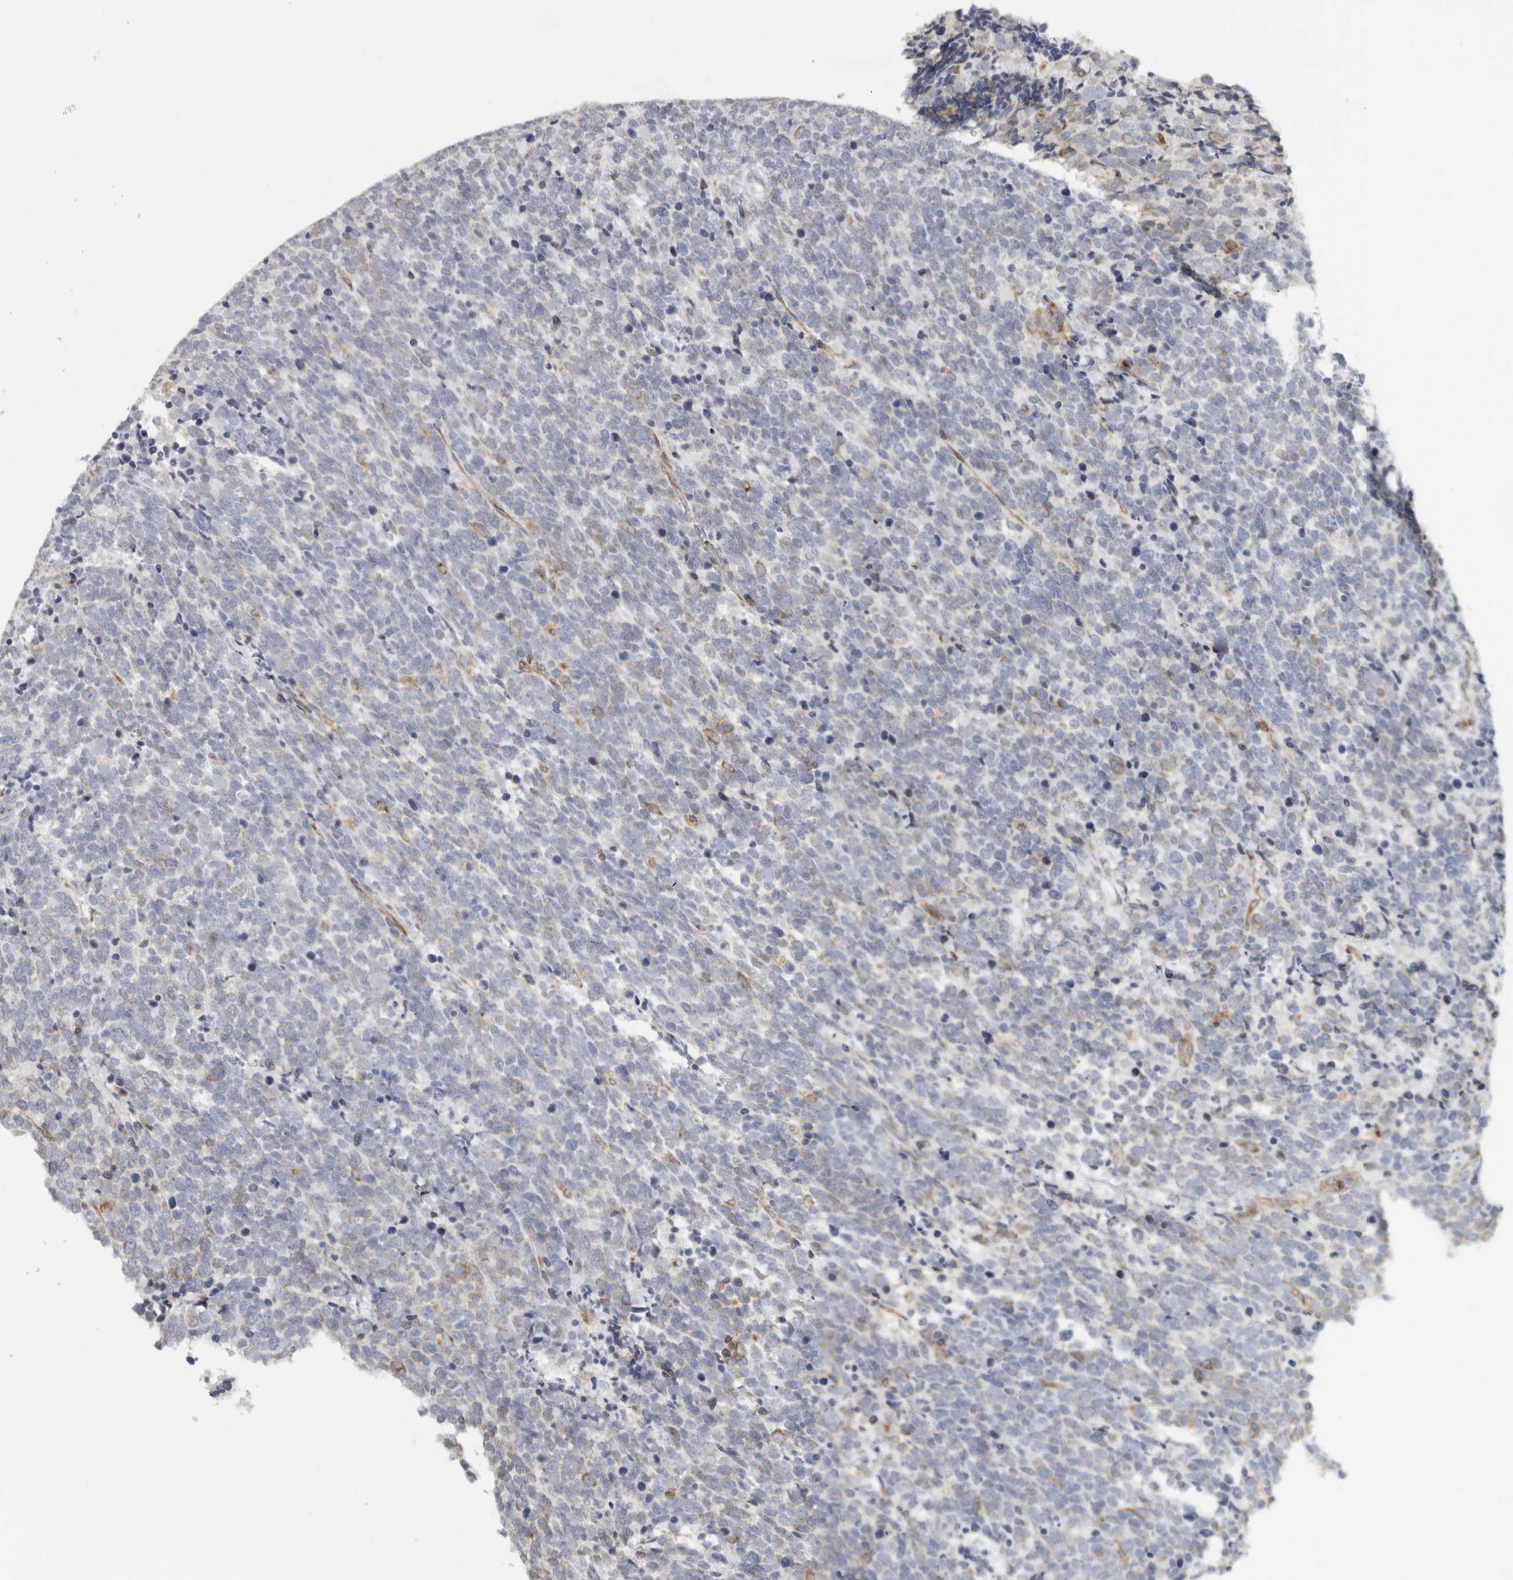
{"staining": {"intensity": "negative", "quantity": "none", "location": "none"}, "tissue": "urothelial cancer", "cell_type": "Tumor cells", "image_type": "cancer", "snomed": [{"axis": "morphology", "description": "Urothelial carcinoma, High grade"}, {"axis": "topography", "description": "Urinary bladder"}], "caption": "Image shows no protein staining in tumor cells of urothelial carcinoma (high-grade) tissue. (Stains: DAB immunohistochemistry with hematoxylin counter stain, Microscopy: brightfield microscopy at high magnification).", "gene": "HLA-E", "patient": {"sex": "female", "age": 82}}